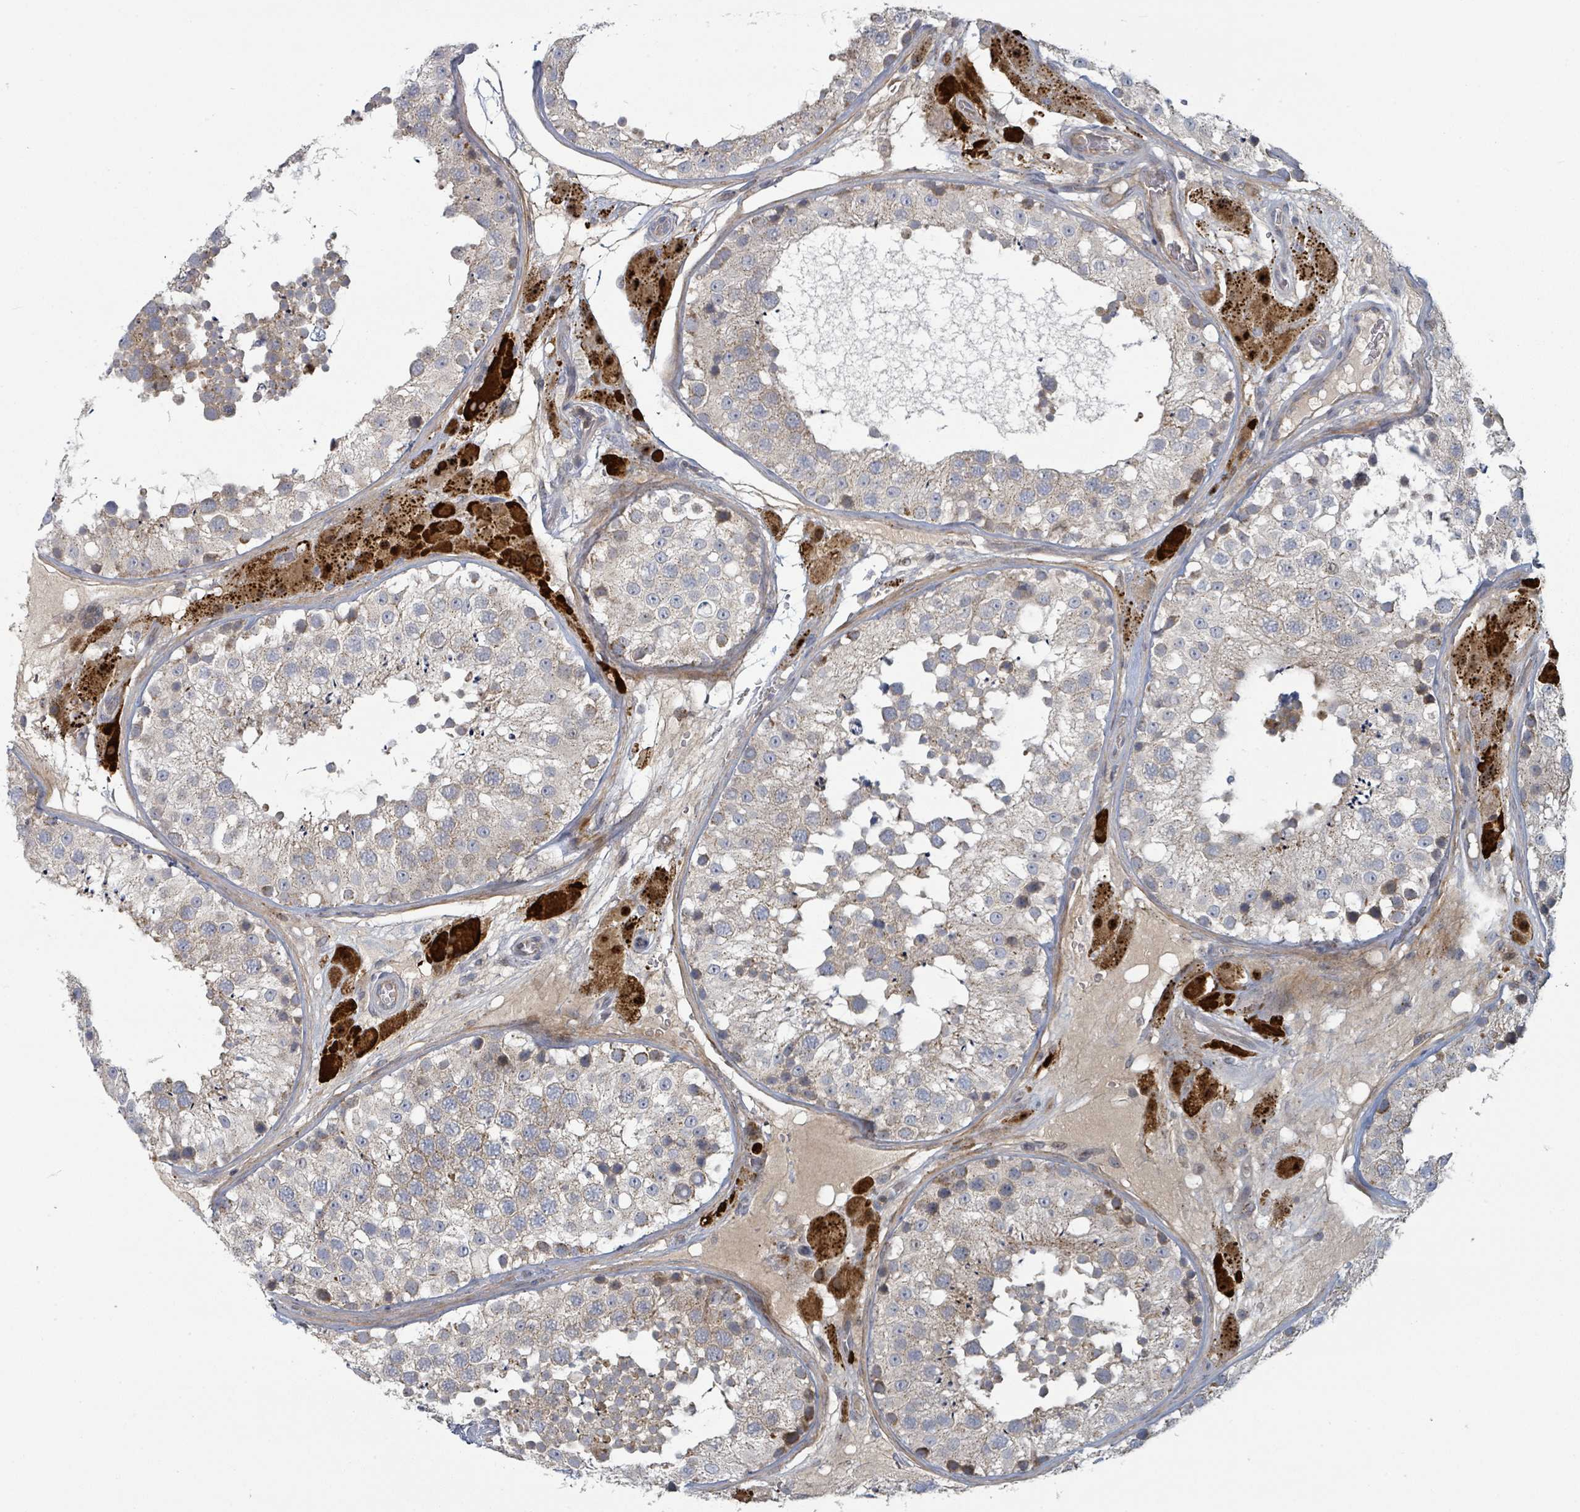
{"staining": {"intensity": "weak", "quantity": "25%-75%", "location": "cytoplasmic/membranous"}, "tissue": "testis", "cell_type": "Cells in seminiferous ducts", "image_type": "normal", "snomed": [{"axis": "morphology", "description": "Normal tissue, NOS"}, {"axis": "topography", "description": "Testis"}], "caption": "Weak cytoplasmic/membranous protein expression is identified in about 25%-75% of cells in seminiferous ducts in testis. (IHC, brightfield microscopy, high magnification).", "gene": "COL5A3", "patient": {"sex": "male", "age": 26}}